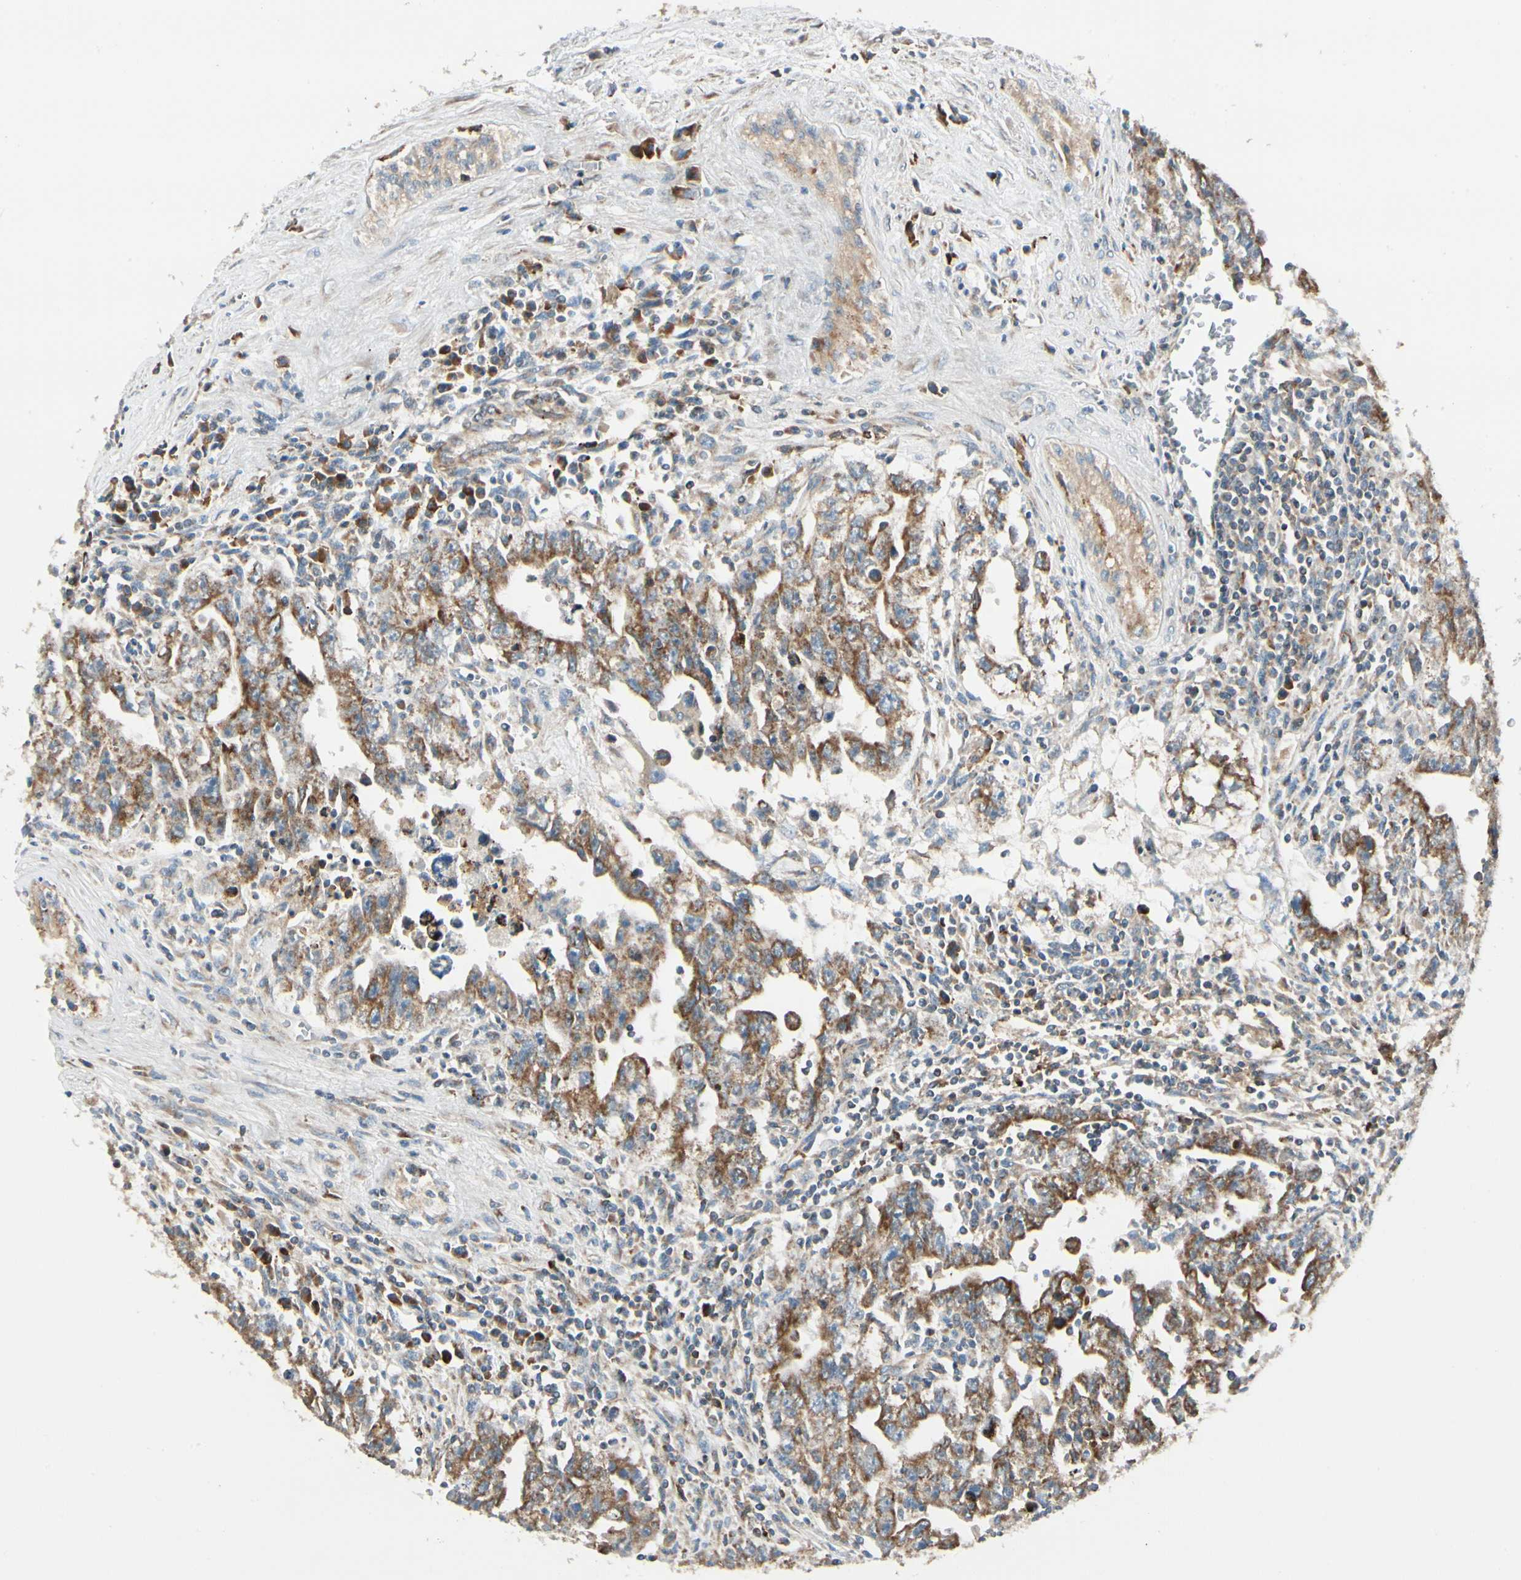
{"staining": {"intensity": "moderate", "quantity": ">75%", "location": "cytoplasmic/membranous"}, "tissue": "testis cancer", "cell_type": "Tumor cells", "image_type": "cancer", "snomed": [{"axis": "morphology", "description": "Carcinoma, Embryonal, NOS"}, {"axis": "topography", "description": "Testis"}], "caption": "A medium amount of moderate cytoplasmic/membranous positivity is present in approximately >75% of tumor cells in testis cancer (embryonal carcinoma) tissue.", "gene": "MRPL9", "patient": {"sex": "male", "age": 28}}